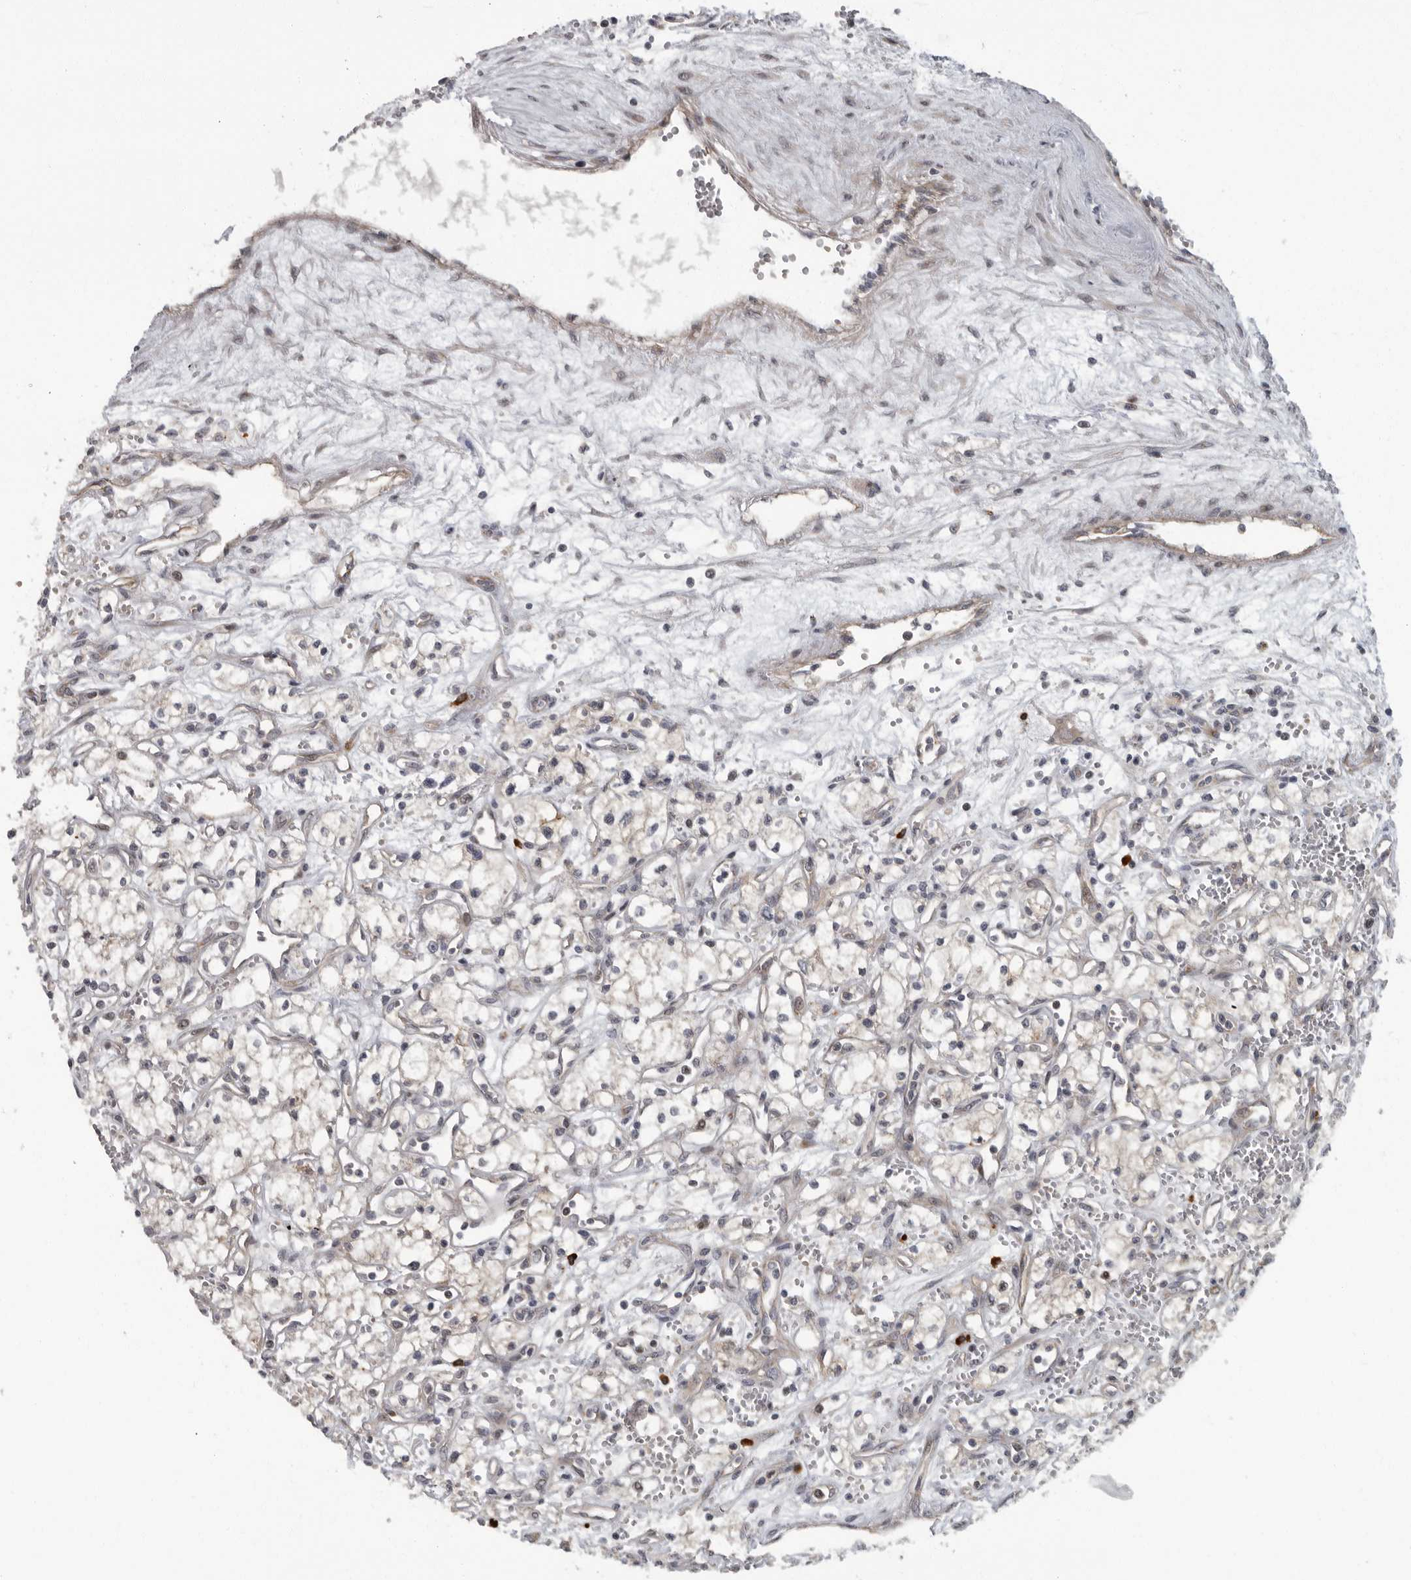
{"staining": {"intensity": "negative", "quantity": "none", "location": "none"}, "tissue": "renal cancer", "cell_type": "Tumor cells", "image_type": "cancer", "snomed": [{"axis": "morphology", "description": "Adenocarcinoma, NOS"}, {"axis": "topography", "description": "Kidney"}], "caption": "DAB immunohistochemical staining of renal cancer demonstrates no significant positivity in tumor cells. (DAB immunohistochemistry (IHC), high magnification).", "gene": "PDCD11", "patient": {"sex": "male", "age": 59}}